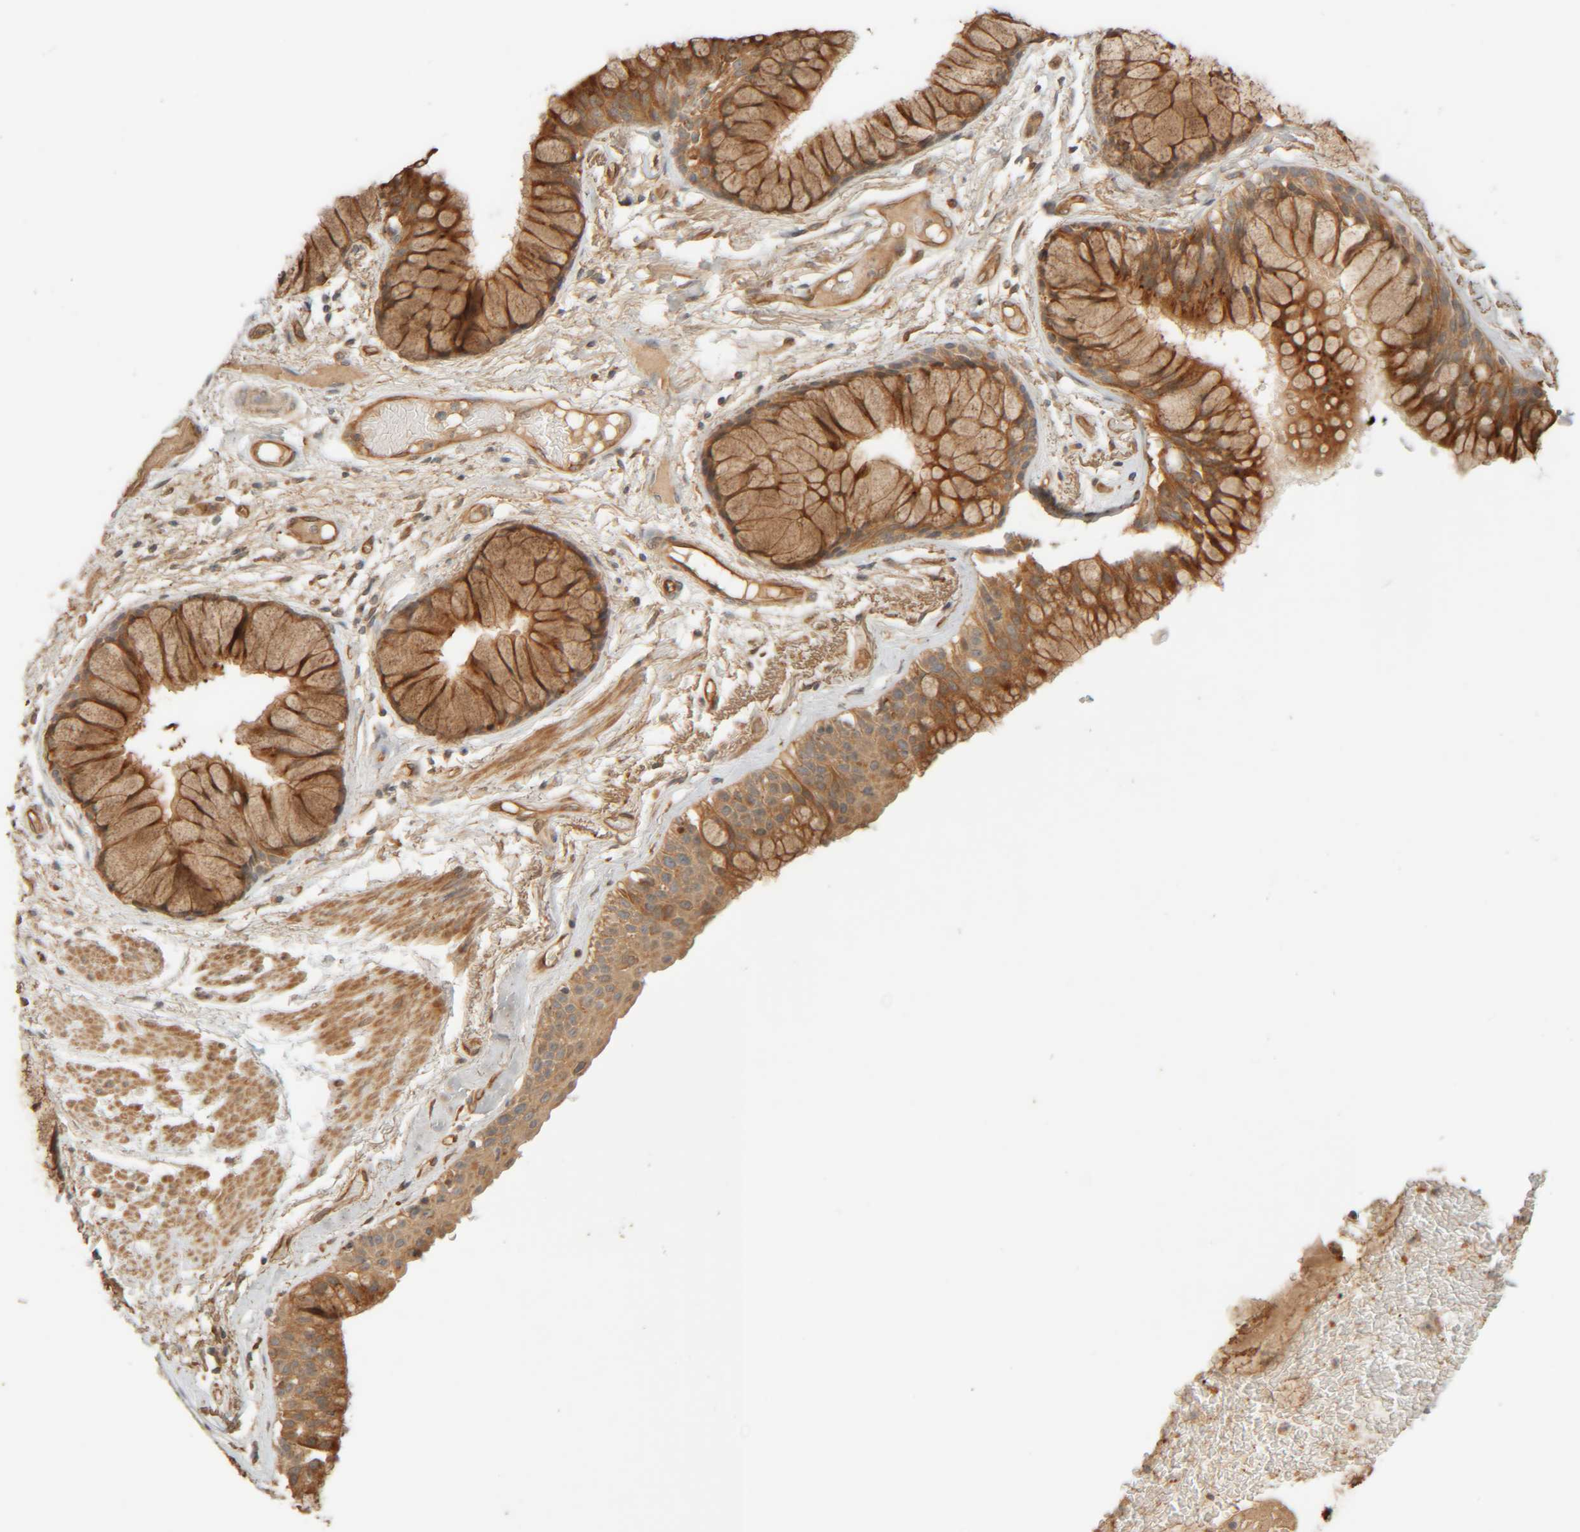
{"staining": {"intensity": "moderate", "quantity": ">75%", "location": "cytoplasmic/membranous"}, "tissue": "bronchus", "cell_type": "Respiratory epithelial cells", "image_type": "normal", "snomed": [{"axis": "morphology", "description": "Normal tissue, NOS"}, {"axis": "topography", "description": "Bronchus"}], "caption": "IHC photomicrograph of unremarkable bronchus stained for a protein (brown), which displays medium levels of moderate cytoplasmic/membranous expression in about >75% of respiratory epithelial cells.", "gene": "TMEM192", "patient": {"sex": "male", "age": 66}}